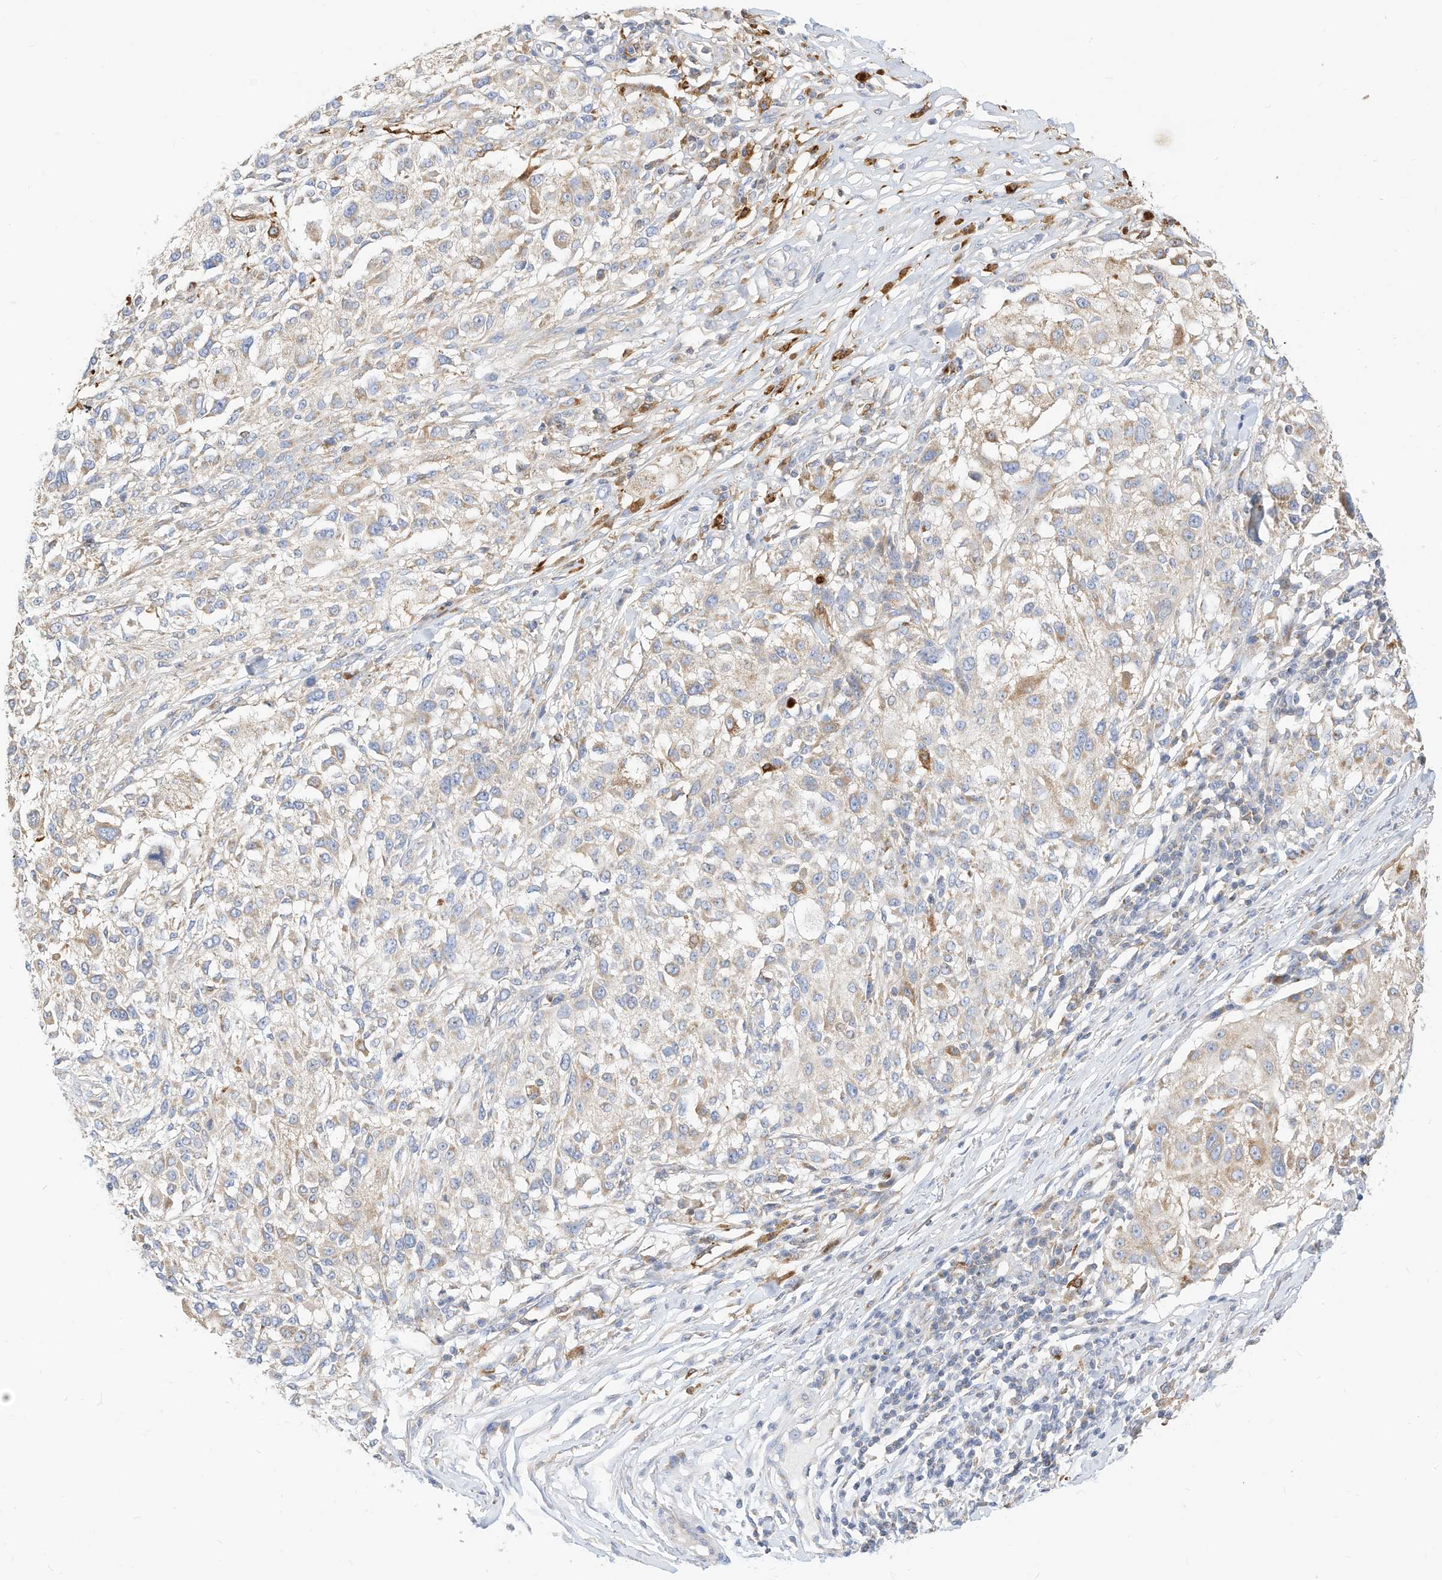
{"staining": {"intensity": "weak", "quantity": "<25%", "location": "cytoplasmic/membranous"}, "tissue": "melanoma", "cell_type": "Tumor cells", "image_type": "cancer", "snomed": [{"axis": "morphology", "description": "Necrosis, NOS"}, {"axis": "morphology", "description": "Malignant melanoma, NOS"}, {"axis": "topography", "description": "Skin"}], "caption": "There is no significant staining in tumor cells of malignant melanoma.", "gene": "RHOH", "patient": {"sex": "female", "age": 87}}